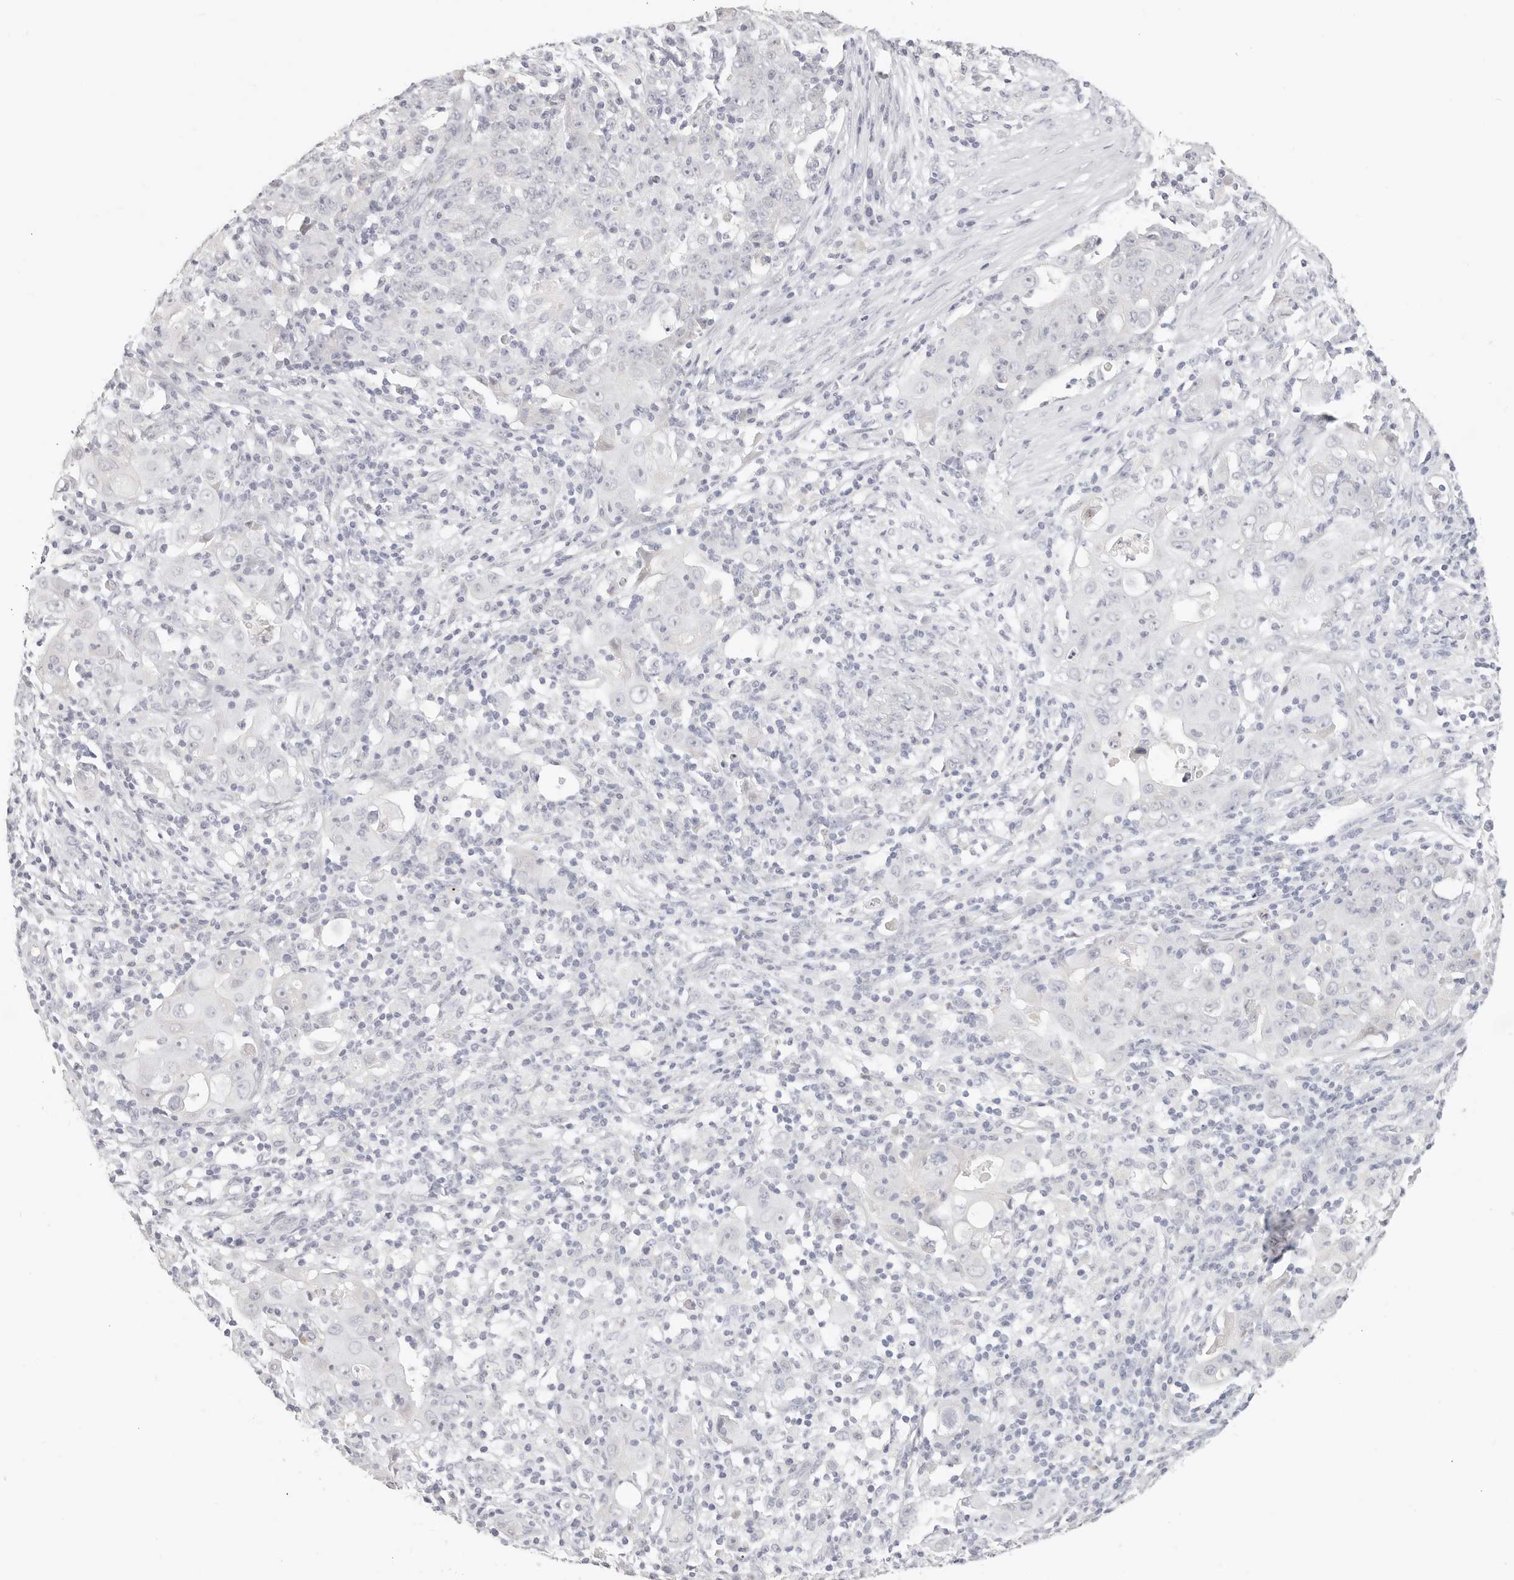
{"staining": {"intensity": "negative", "quantity": "none", "location": "none"}, "tissue": "ovarian cancer", "cell_type": "Tumor cells", "image_type": "cancer", "snomed": [{"axis": "morphology", "description": "Carcinoma, endometroid"}, {"axis": "topography", "description": "Ovary"}], "caption": "Immunohistochemistry (IHC) histopathology image of neoplastic tissue: human ovarian endometroid carcinoma stained with DAB reveals no significant protein staining in tumor cells.", "gene": "ASCL1", "patient": {"sex": "female", "age": 42}}